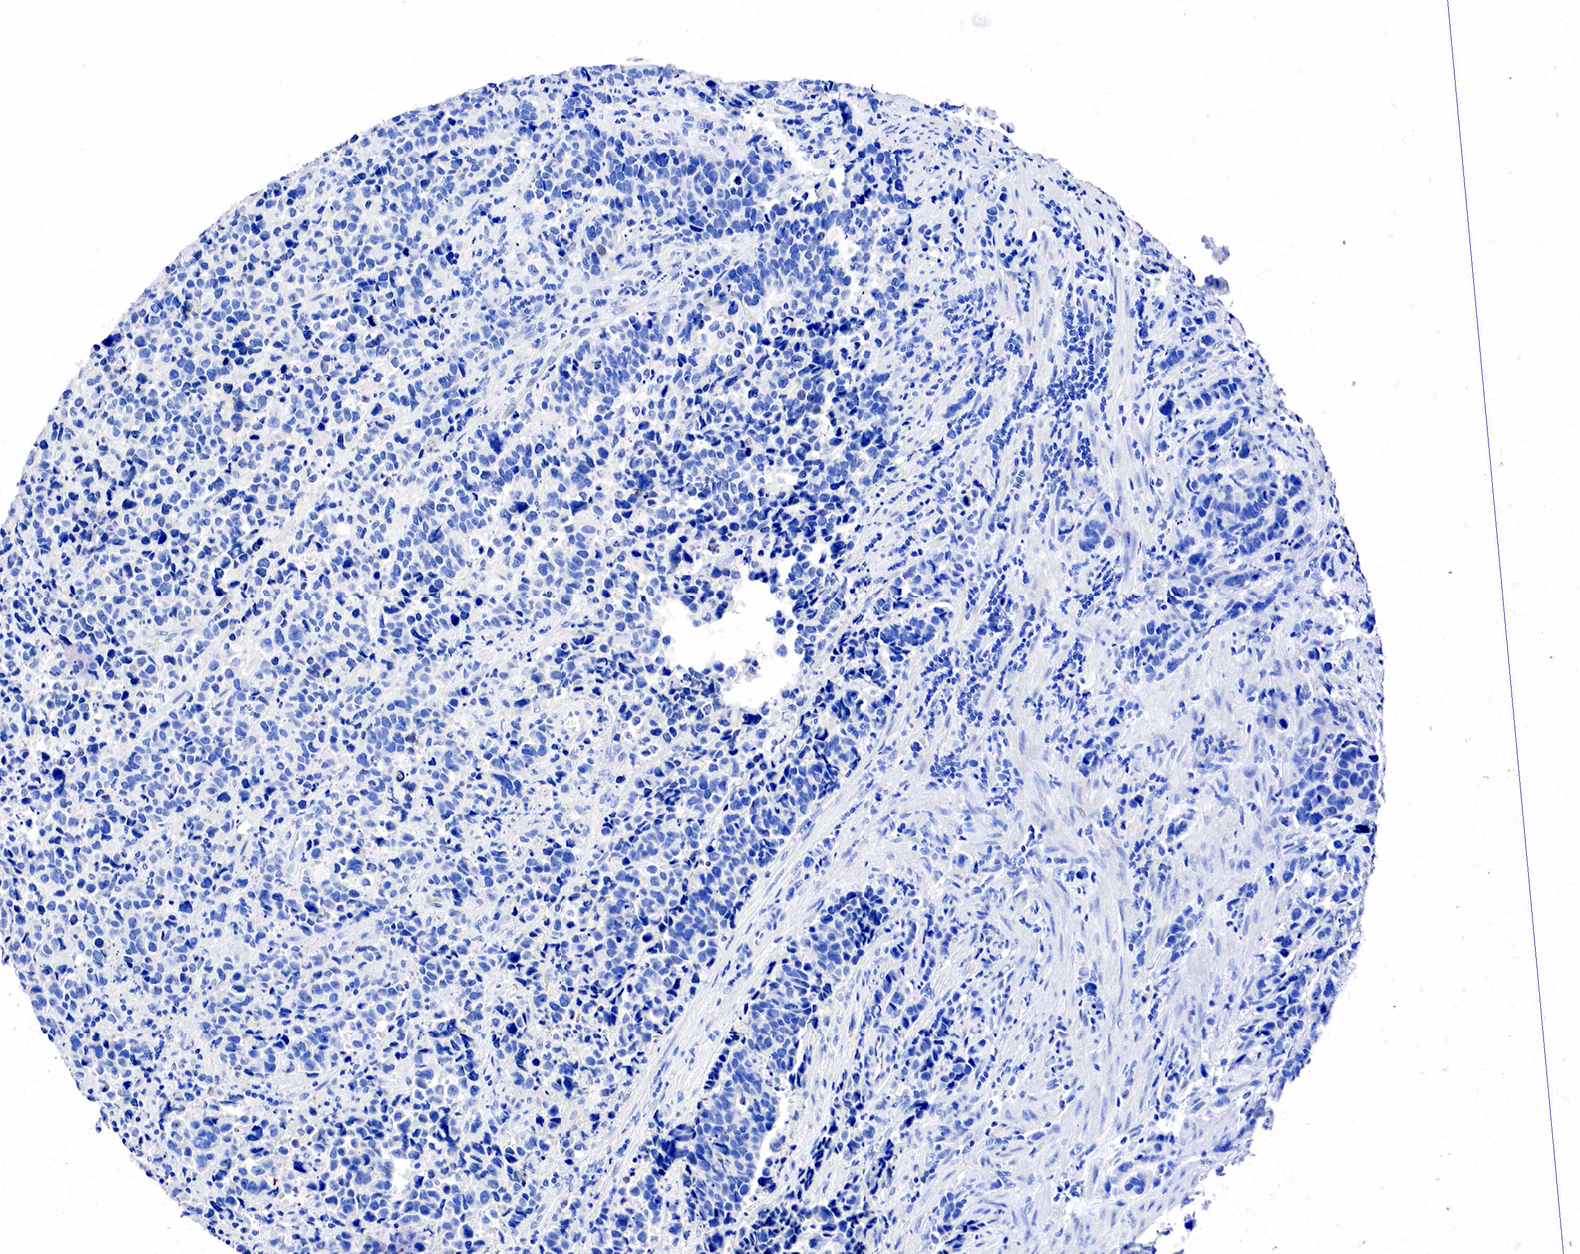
{"staining": {"intensity": "negative", "quantity": "none", "location": "none"}, "tissue": "stomach cancer", "cell_type": "Tumor cells", "image_type": "cancer", "snomed": [{"axis": "morphology", "description": "Adenocarcinoma, NOS"}, {"axis": "topography", "description": "Stomach, upper"}], "caption": "Micrograph shows no protein expression in tumor cells of stomach adenocarcinoma tissue.", "gene": "PGR", "patient": {"sex": "male", "age": 71}}